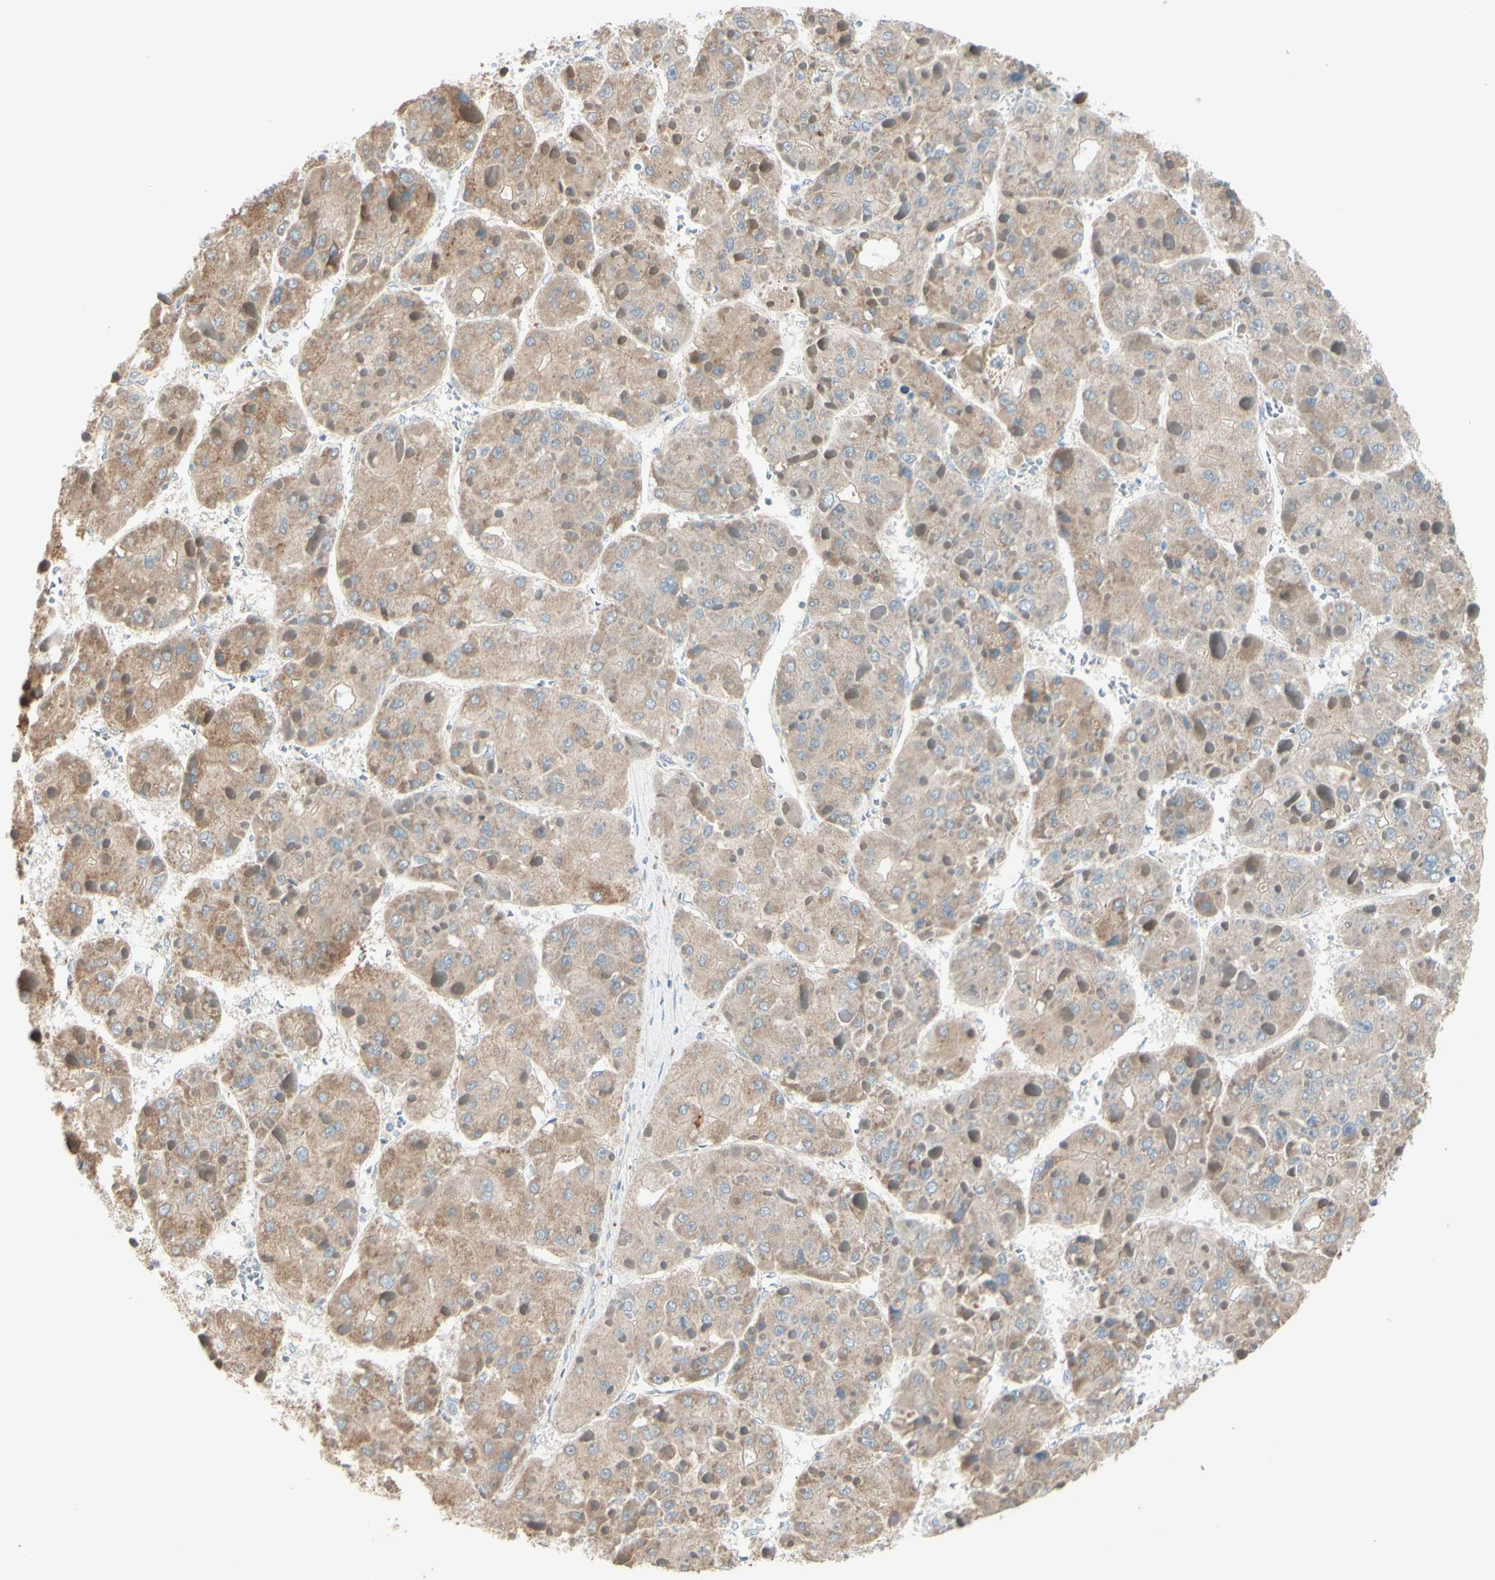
{"staining": {"intensity": "weak", "quantity": ">75%", "location": "cytoplasmic/membranous"}, "tissue": "liver cancer", "cell_type": "Tumor cells", "image_type": "cancer", "snomed": [{"axis": "morphology", "description": "Carcinoma, Hepatocellular, NOS"}, {"axis": "topography", "description": "Liver"}], "caption": "Immunohistochemistry (IHC) (DAB) staining of liver cancer shows weak cytoplasmic/membranous protein positivity in about >75% of tumor cells.", "gene": "EPHA3", "patient": {"sex": "female", "age": 73}}